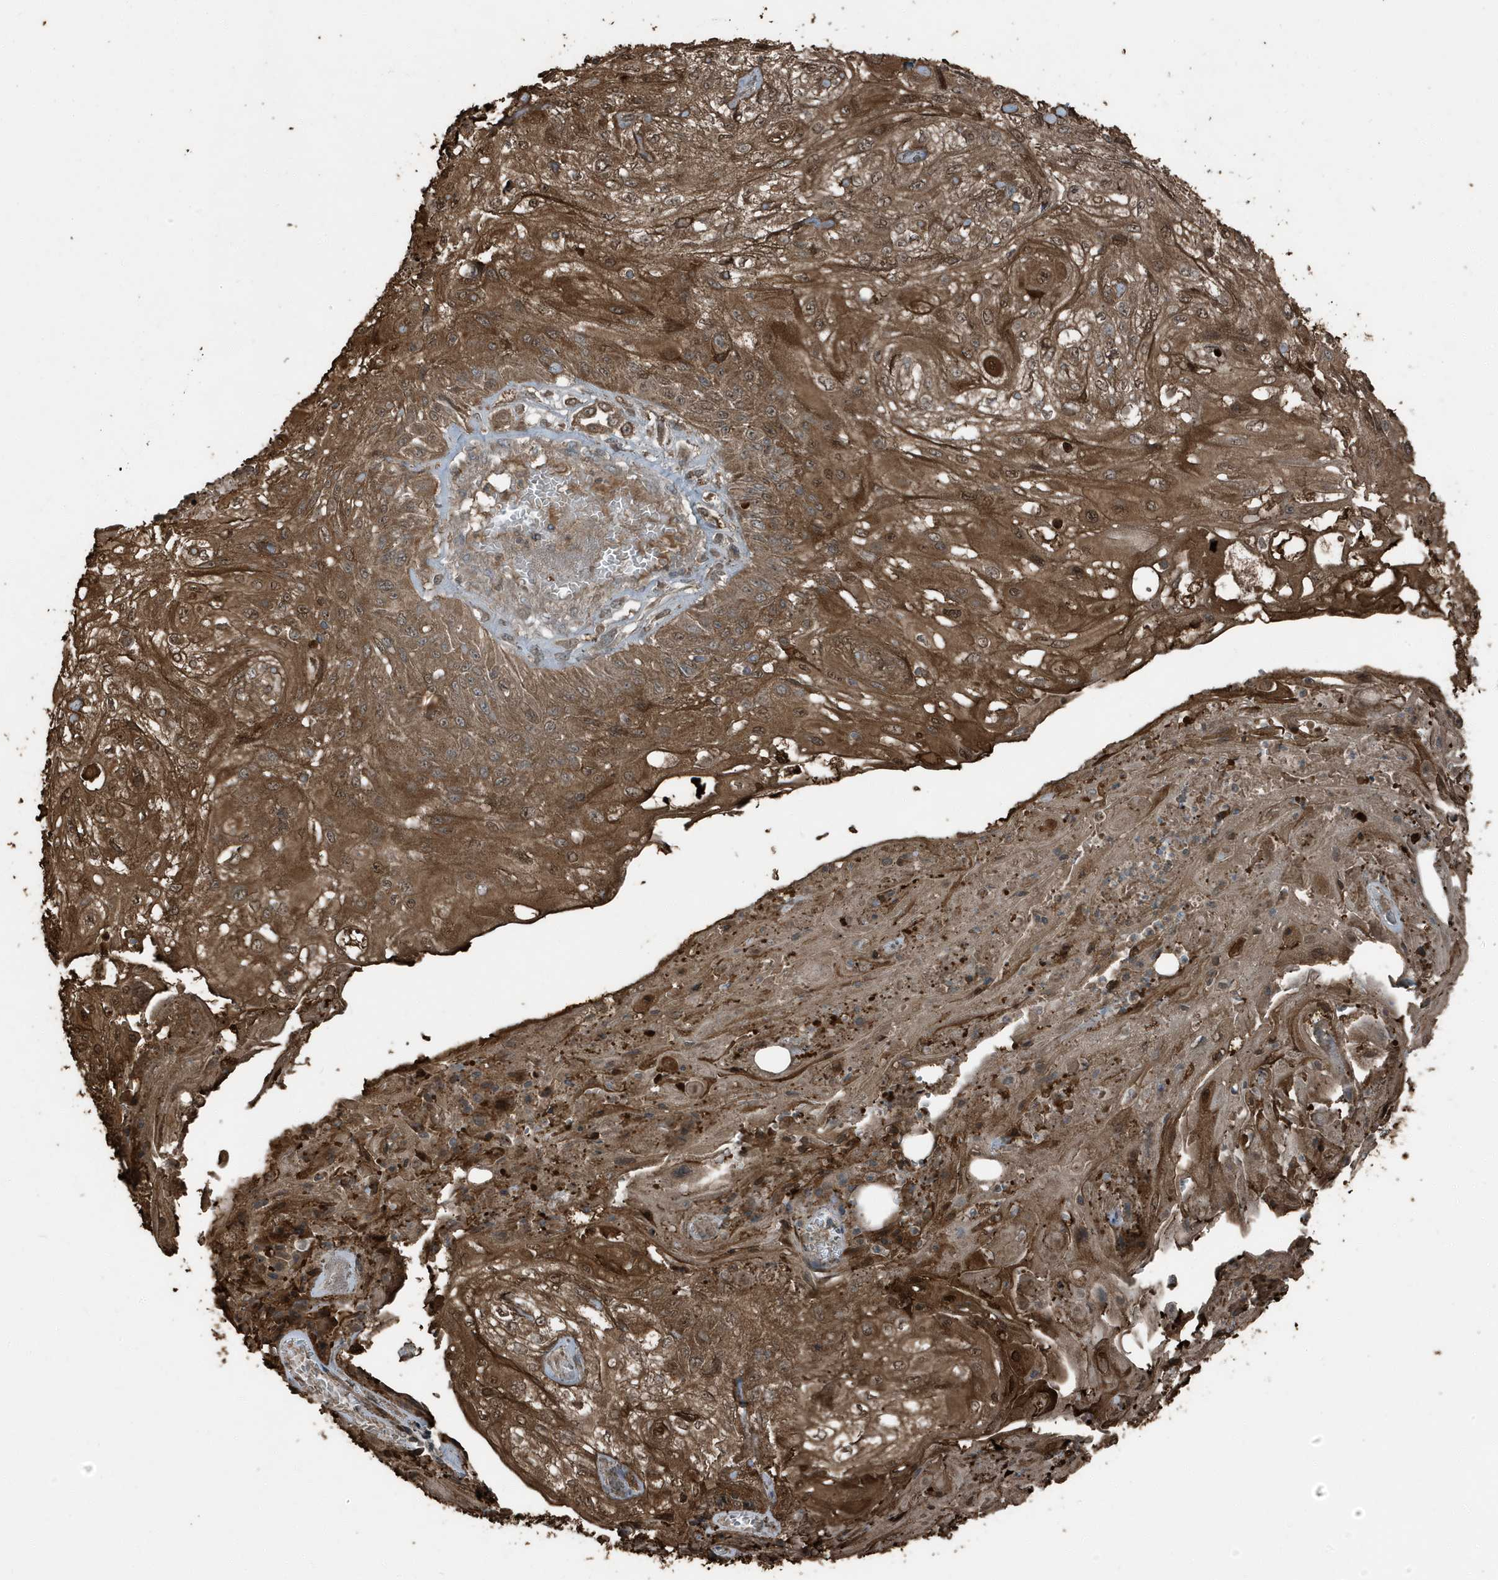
{"staining": {"intensity": "strong", "quantity": ">75%", "location": "cytoplasmic/membranous"}, "tissue": "skin cancer", "cell_type": "Tumor cells", "image_type": "cancer", "snomed": [{"axis": "morphology", "description": "Squamous cell carcinoma, NOS"}, {"axis": "morphology", "description": "Squamous cell carcinoma, metastatic, NOS"}, {"axis": "topography", "description": "Skin"}, {"axis": "topography", "description": "Lymph node"}], "caption": "Skin metastatic squamous cell carcinoma stained for a protein (brown) exhibits strong cytoplasmic/membranous positive expression in about >75% of tumor cells.", "gene": "AZI2", "patient": {"sex": "male", "age": 75}}